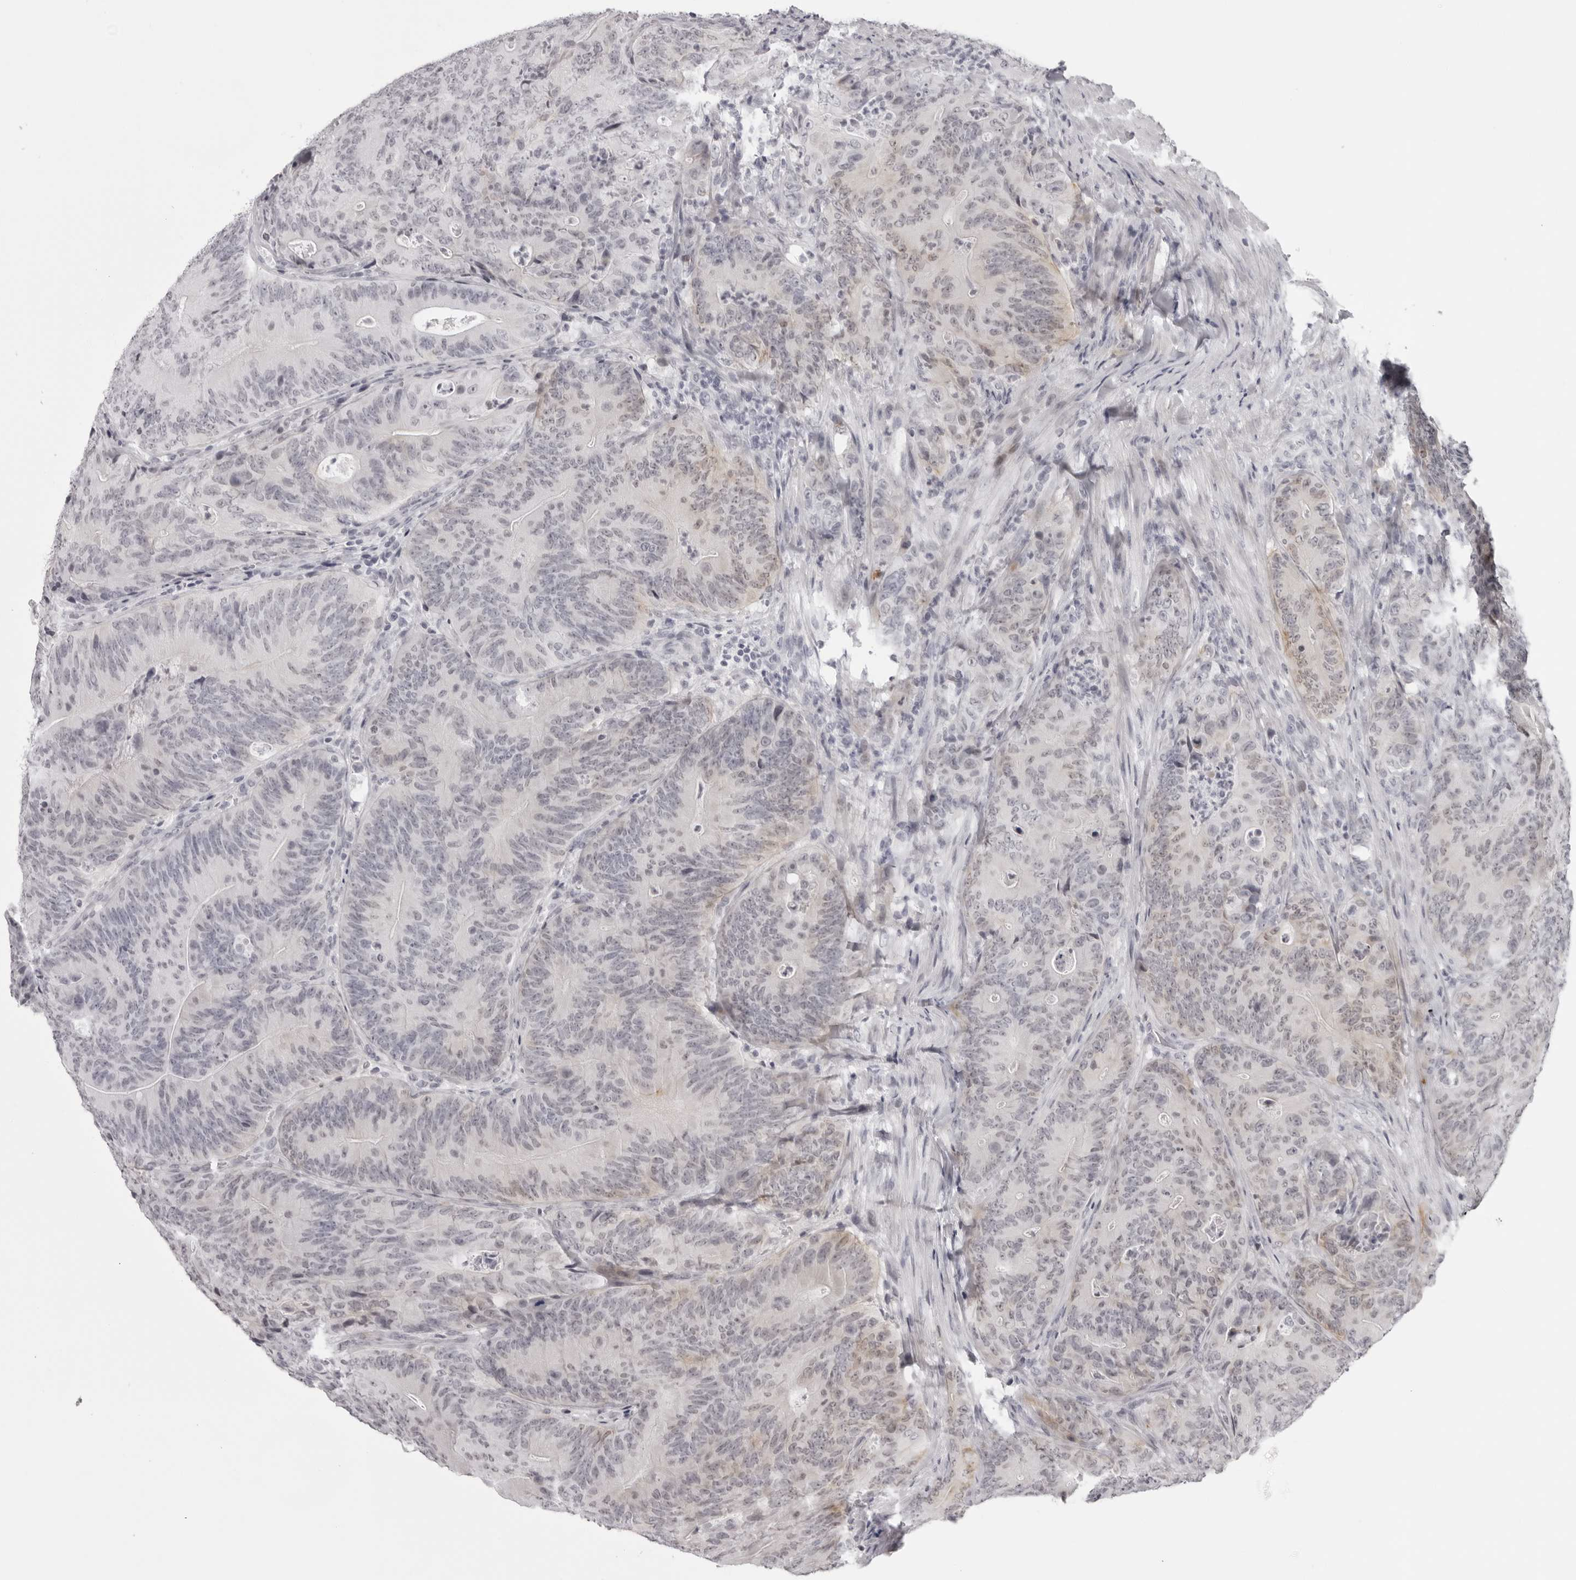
{"staining": {"intensity": "moderate", "quantity": "<25%", "location": "cytoplasmic/membranous"}, "tissue": "colorectal cancer", "cell_type": "Tumor cells", "image_type": "cancer", "snomed": [{"axis": "morphology", "description": "Normal tissue, NOS"}, {"axis": "topography", "description": "Colon"}], "caption": "This is a histology image of IHC staining of colorectal cancer, which shows moderate expression in the cytoplasmic/membranous of tumor cells.", "gene": "NUDT18", "patient": {"sex": "female", "age": 82}}